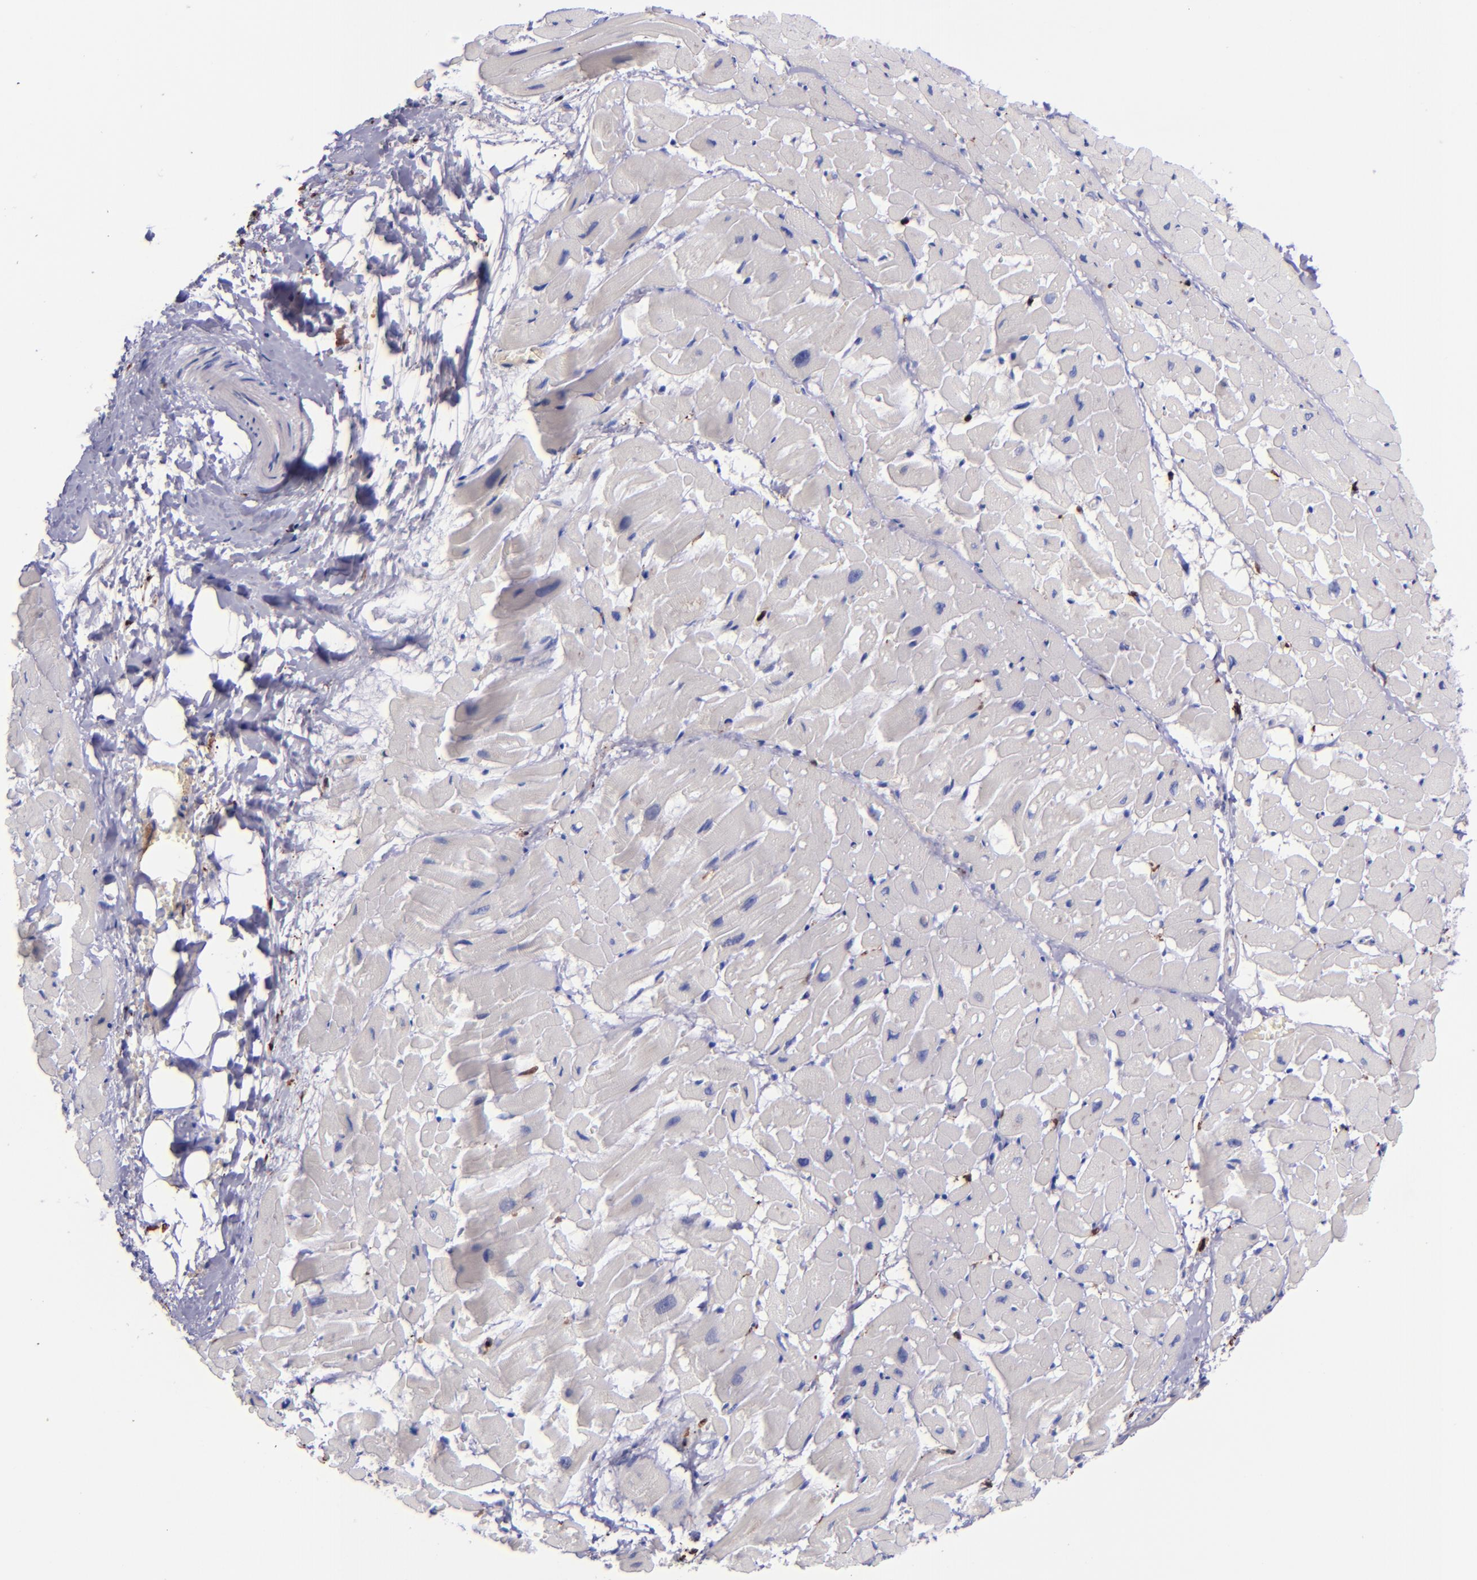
{"staining": {"intensity": "negative", "quantity": "none", "location": "none"}, "tissue": "heart muscle", "cell_type": "Cardiomyocytes", "image_type": "normal", "snomed": [{"axis": "morphology", "description": "Normal tissue, NOS"}, {"axis": "topography", "description": "Heart"}], "caption": "Immunohistochemistry (IHC) image of normal heart muscle: heart muscle stained with DAB (3,3'-diaminobenzidine) demonstrates no significant protein positivity in cardiomyocytes. (DAB immunohistochemistry, high magnification).", "gene": "F13A1", "patient": {"sex": "male", "age": 45}}